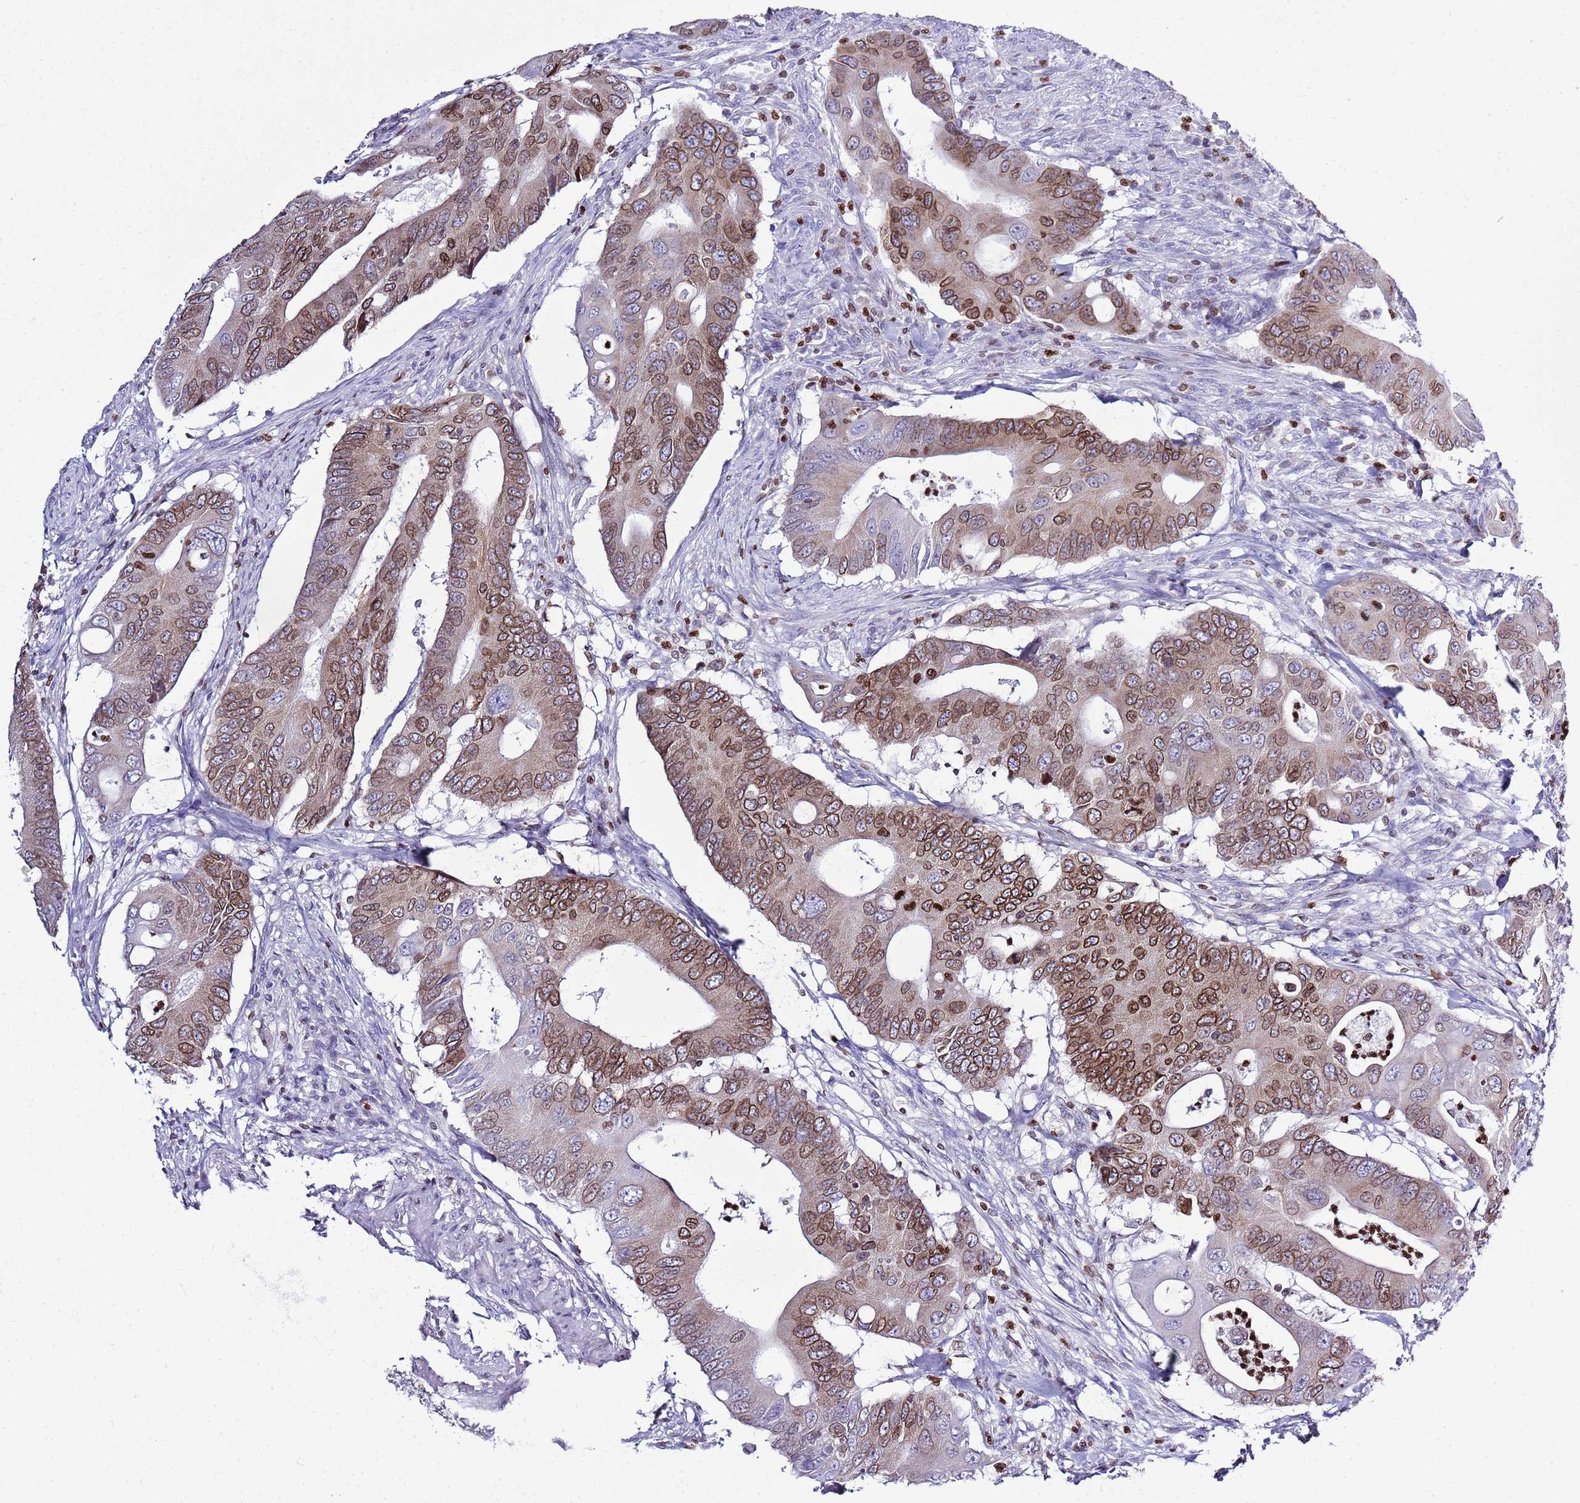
{"staining": {"intensity": "strong", "quantity": ">75%", "location": "cytoplasmic/membranous,nuclear"}, "tissue": "colorectal cancer", "cell_type": "Tumor cells", "image_type": "cancer", "snomed": [{"axis": "morphology", "description": "Adenocarcinoma, NOS"}, {"axis": "topography", "description": "Colon"}], "caption": "Human colorectal cancer (adenocarcinoma) stained for a protein (brown) shows strong cytoplasmic/membranous and nuclear positive staining in approximately >75% of tumor cells.", "gene": "LBR", "patient": {"sex": "male", "age": 71}}